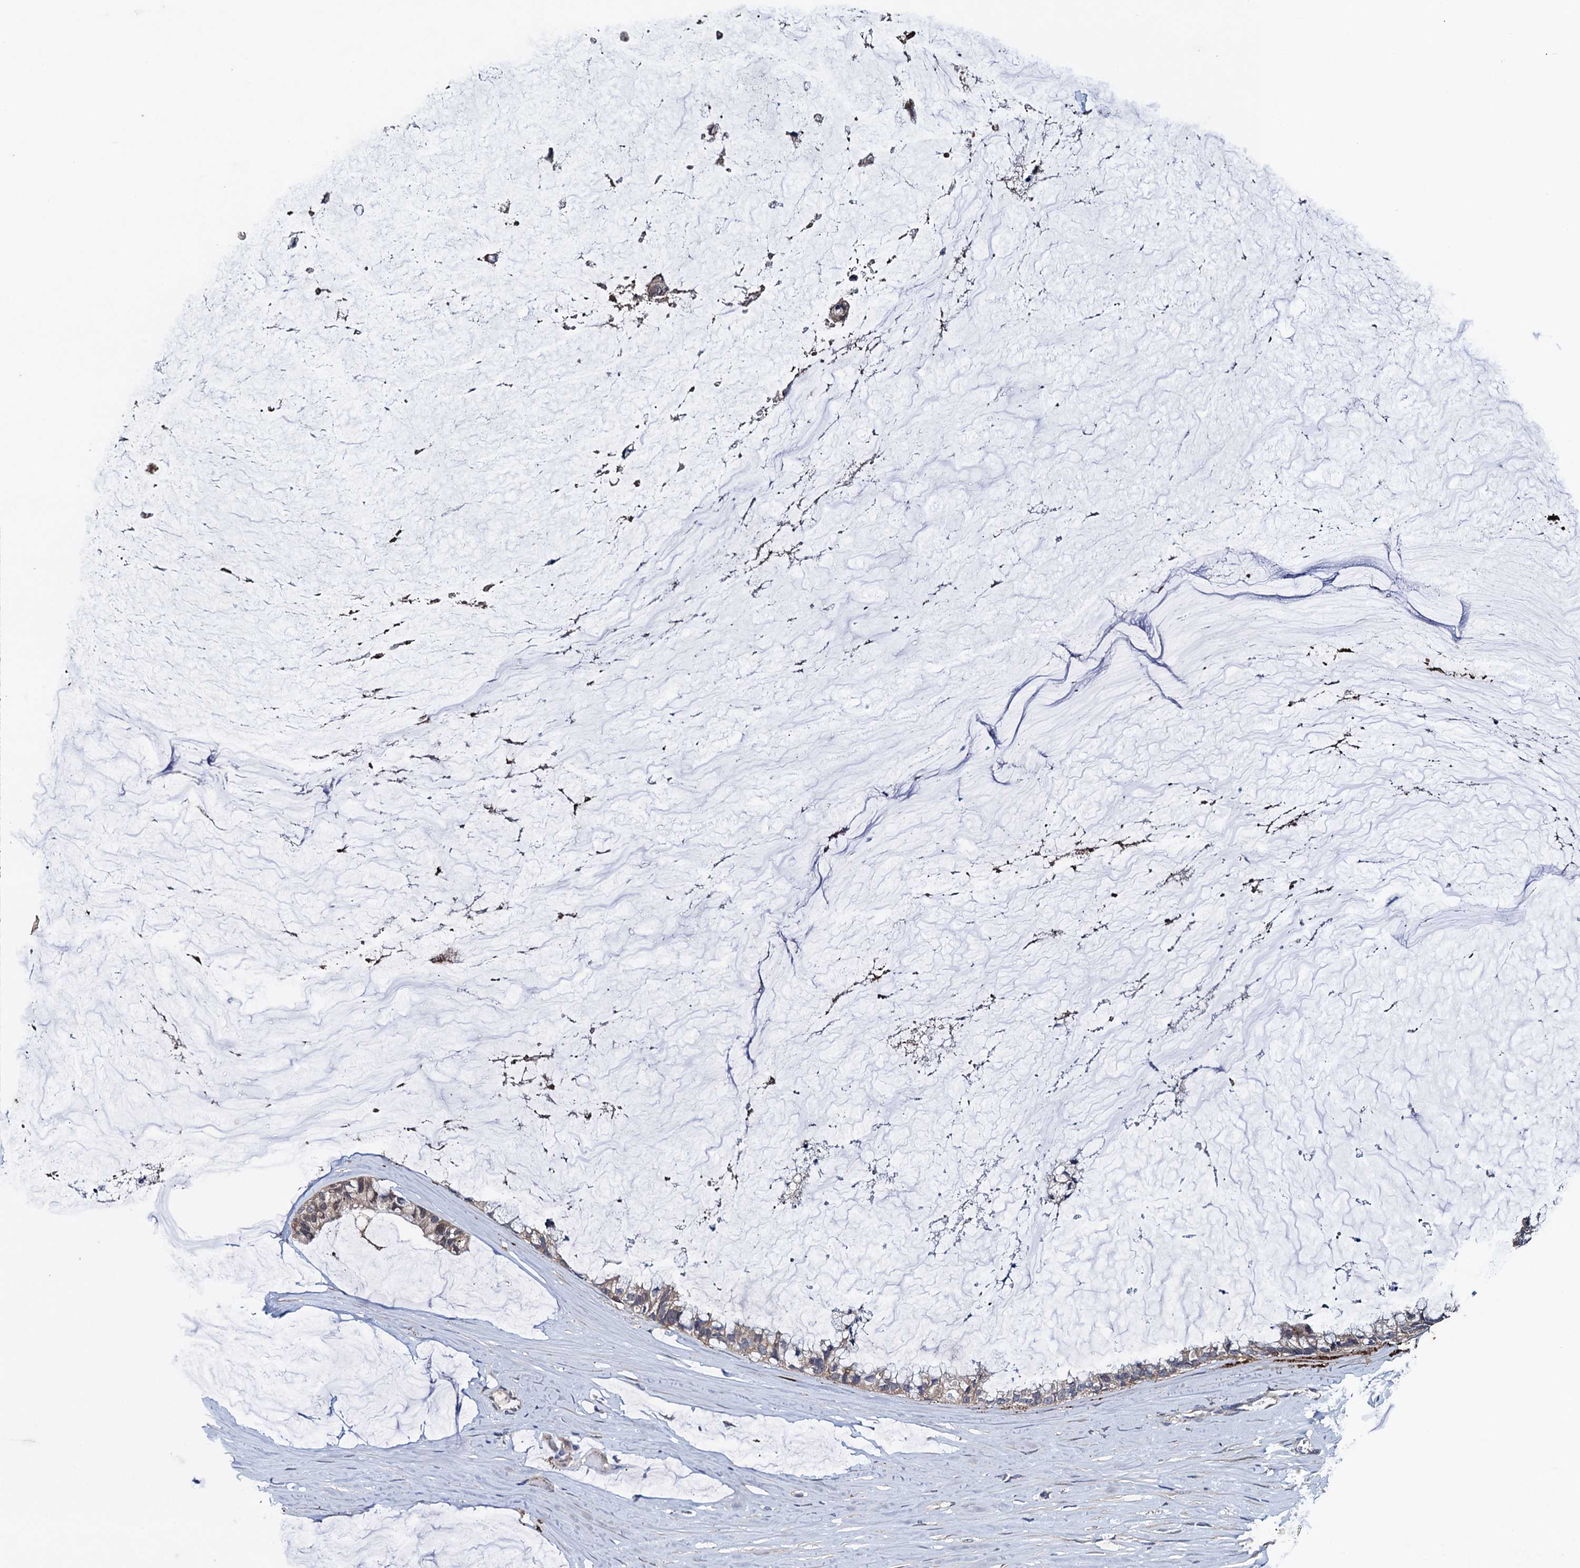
{"staining": {"intensity": "weak", "quantity": "25%-75%", "location": "cytoplasmic/membranous"}, "tissue": "ovarian cancer", "cell_type": "Tumor cells", "image_type": "cancer", "snomed": [{"axis": "morphology", "description": "Cystadenocarcinoma, mucinous, NOS"}, {"axis": "topography", "description": "Ovary"}], "caption": "High-magnification brightfield microscopy of ovarian cancer (mucinous cystadenocarcinoma) stained with DAB (brown) and counterstained with hematoxylin (blue). tumor cells exhibit weak cytoplasmic/membranous positivity is identified in approximately25%-75% of cells.", "gene": "BLTP3B", "patient": {"sex": "female", "age": 39}}